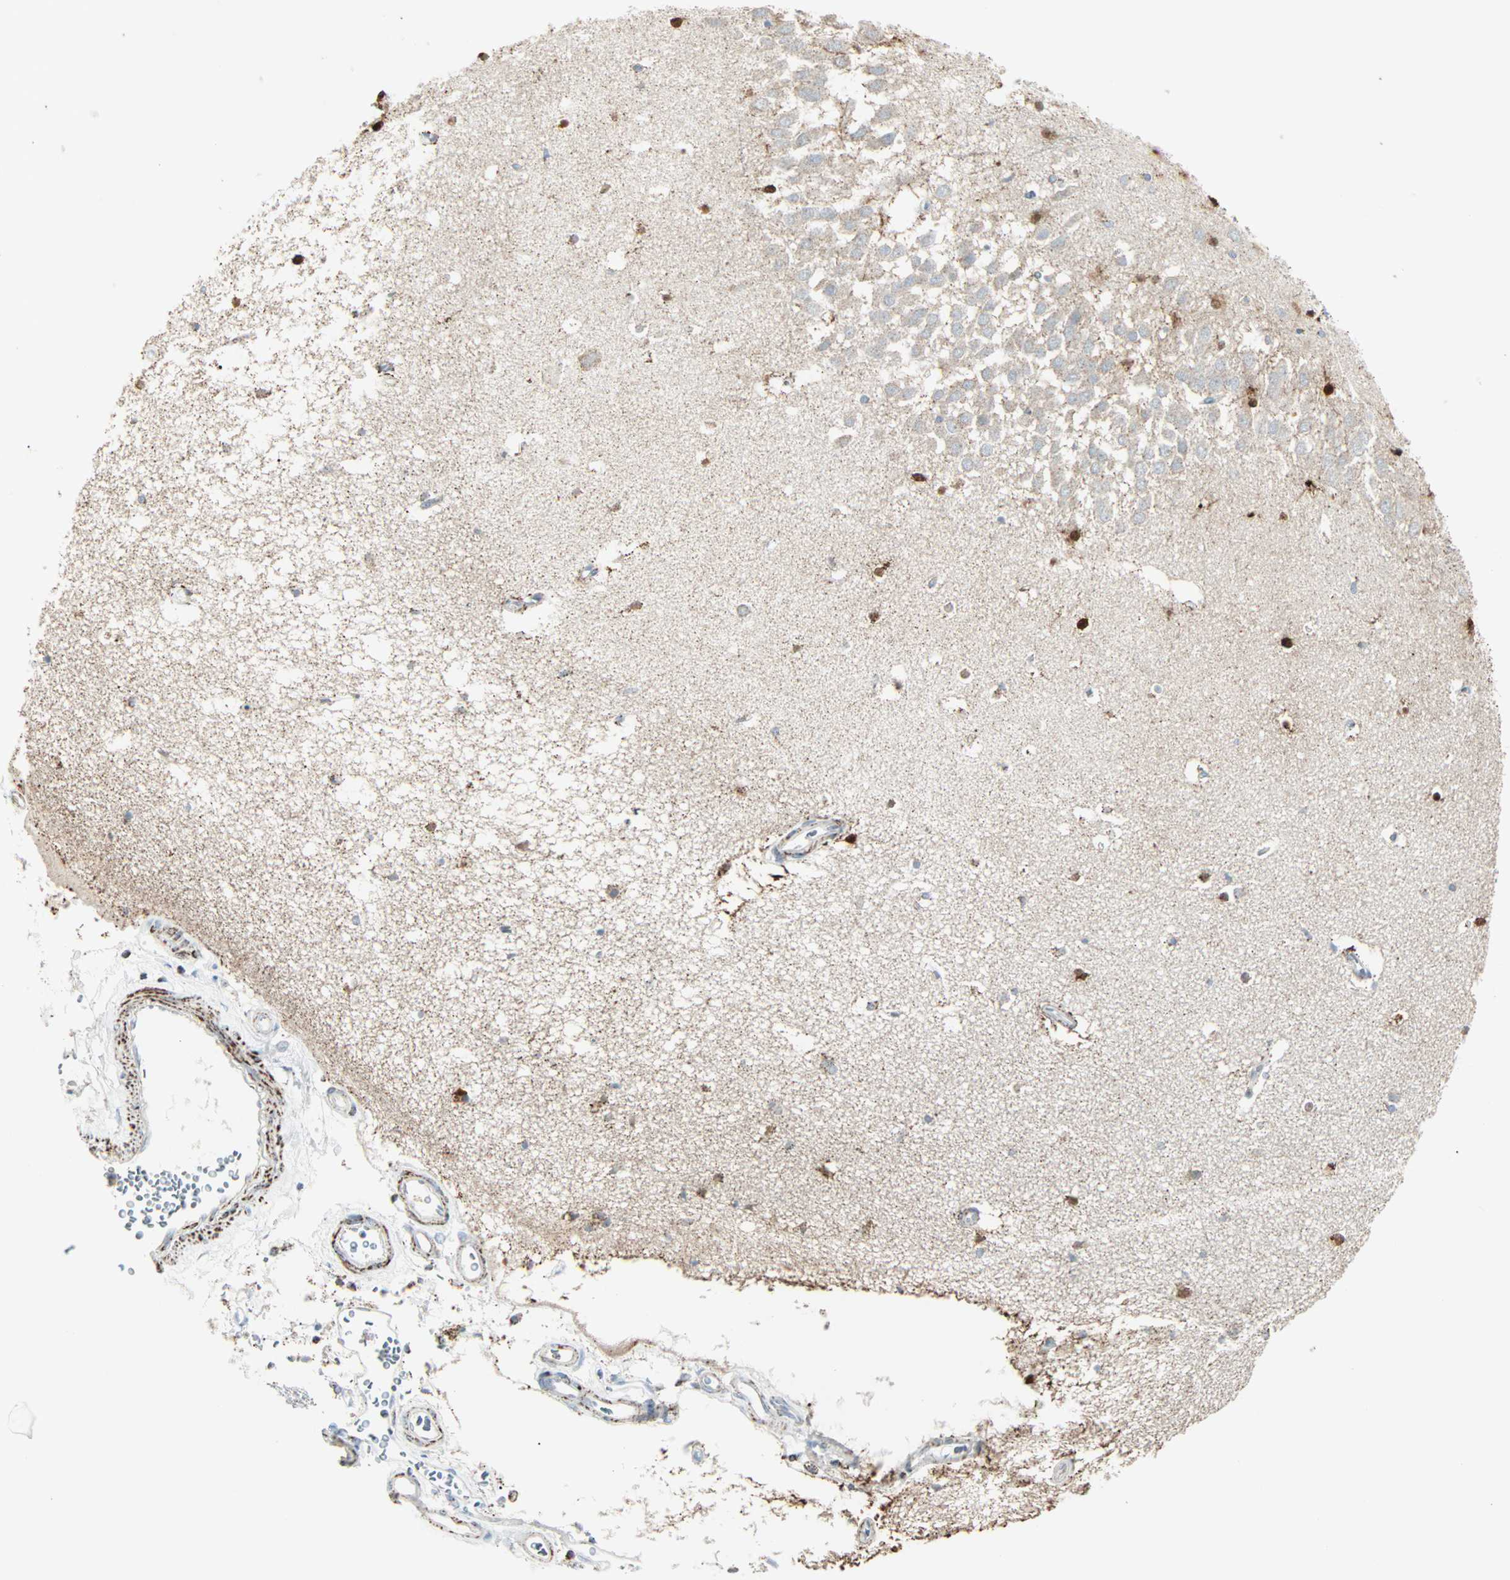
{"staining": {"intensity": "moderate", "quantity": "<25%", "location": "cytoplasmic/membranous"}, "tissue": "hippocampus", "cell_type": "Glial cells", "image_type": "normal", "snomed": [{"axis": "morphology", "description": "Normal tissue, NOS"}, {"axis": "topography", "description": "Hippocampus"}], "caption": "An immunohistochemistry histopathology image of normal tissue is shown. Protein staining in brown highlights moderate cytoplasmic/membranous positivity in hippocampus within glial cells.", "gene": "IDH2", "patient": {"sex": "male", "age": 45}}